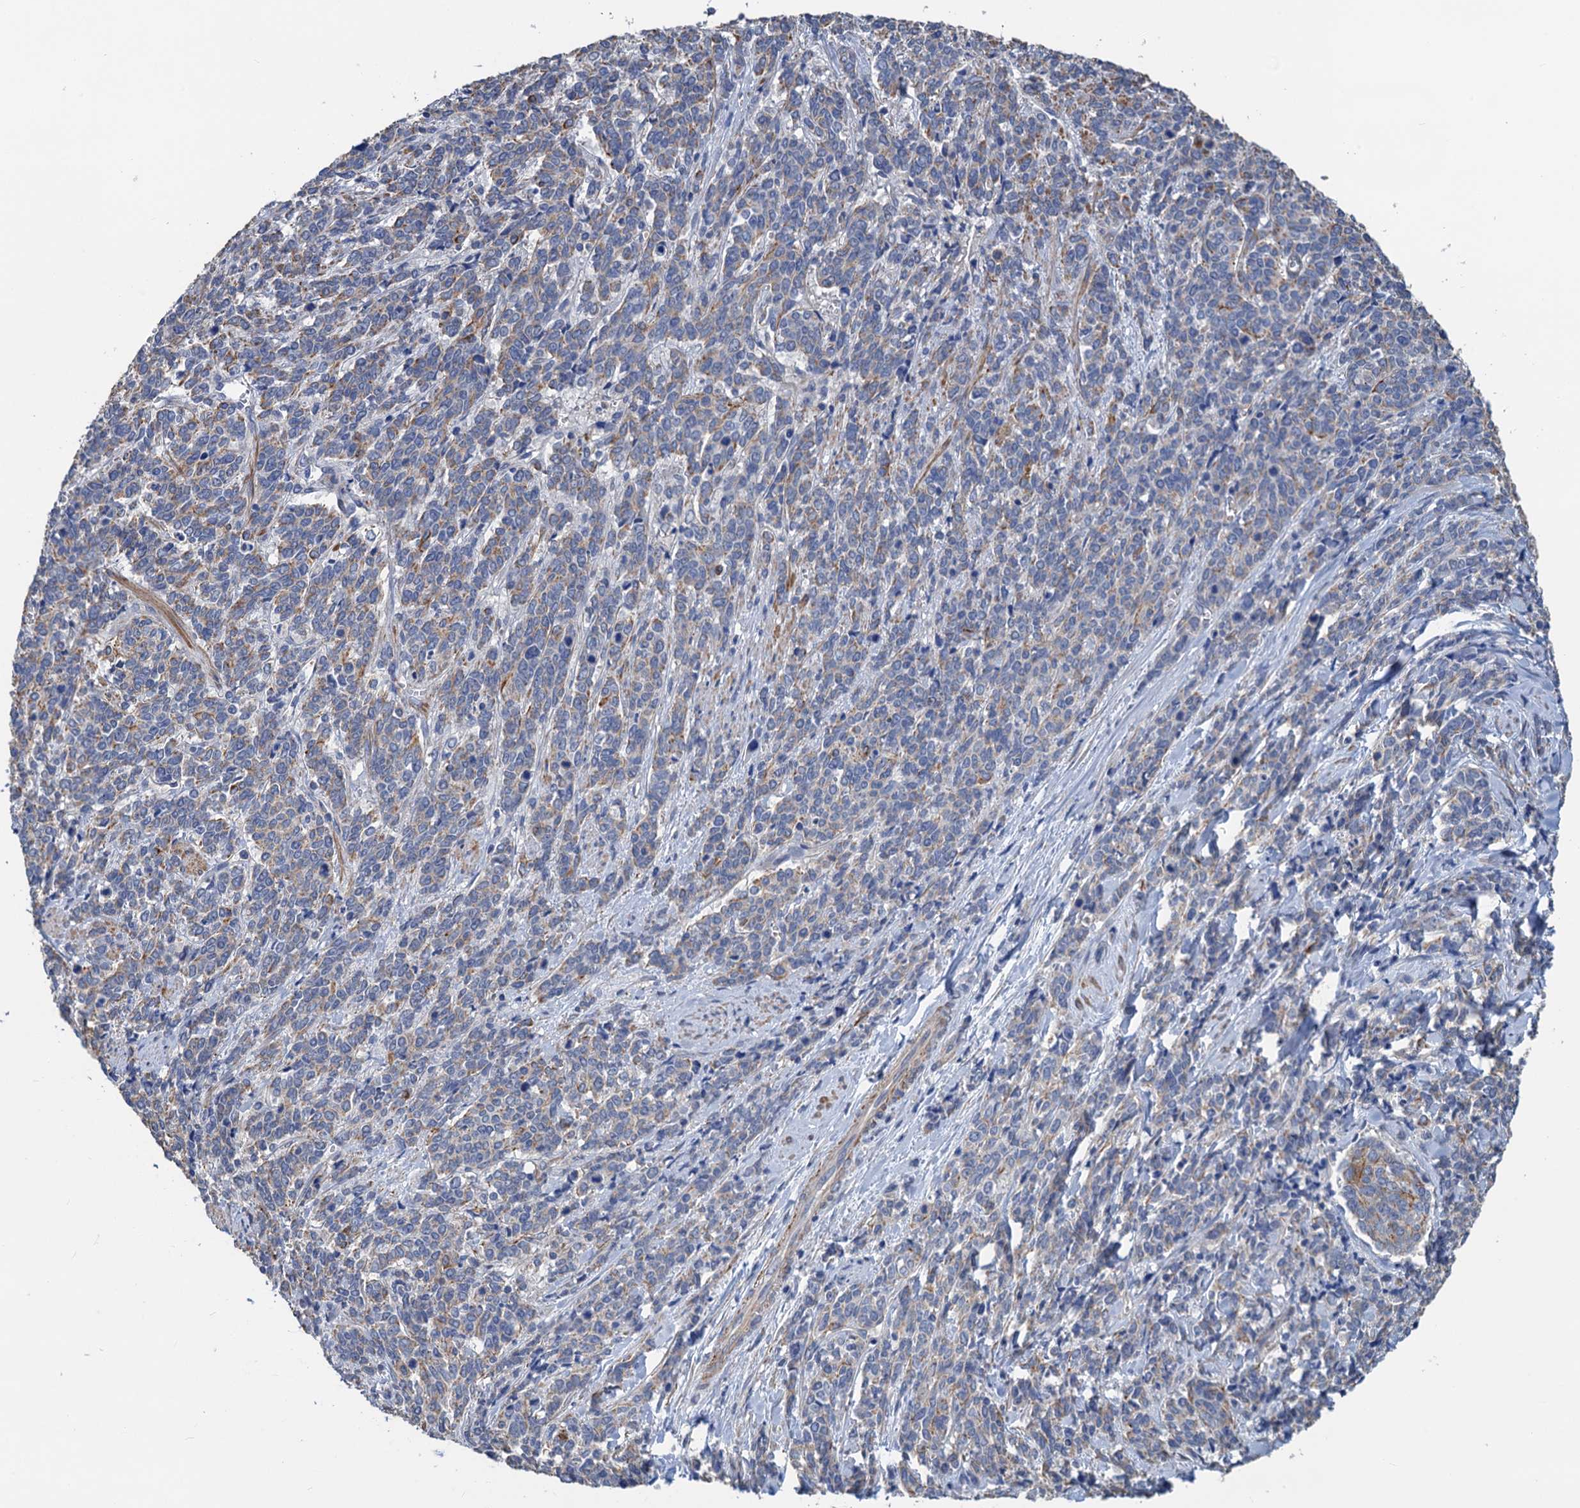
{"staining": {"intensity": "weak", "quantity": "<25%", "location": "cytoplasmic/membranous"}, "tissue": "cervical cancer", "cell_type": "Tumor cells", "image_type": "cancer", "snomed": [{"axis": "morphology", "description": "Squamous cell carcinoma, NOS"}, {"axis": "topography", "description": "Cervix"}], "caption": "High magnification brightfield microscopy of cervical cancer (squamous cell carcinoma) stained with DAB (brown) and counterstained with hematoxylin (blue): tumor cells show no significant expression.", "gene": "SMCO3", "patient": {"sex": "female", "age": 60}}